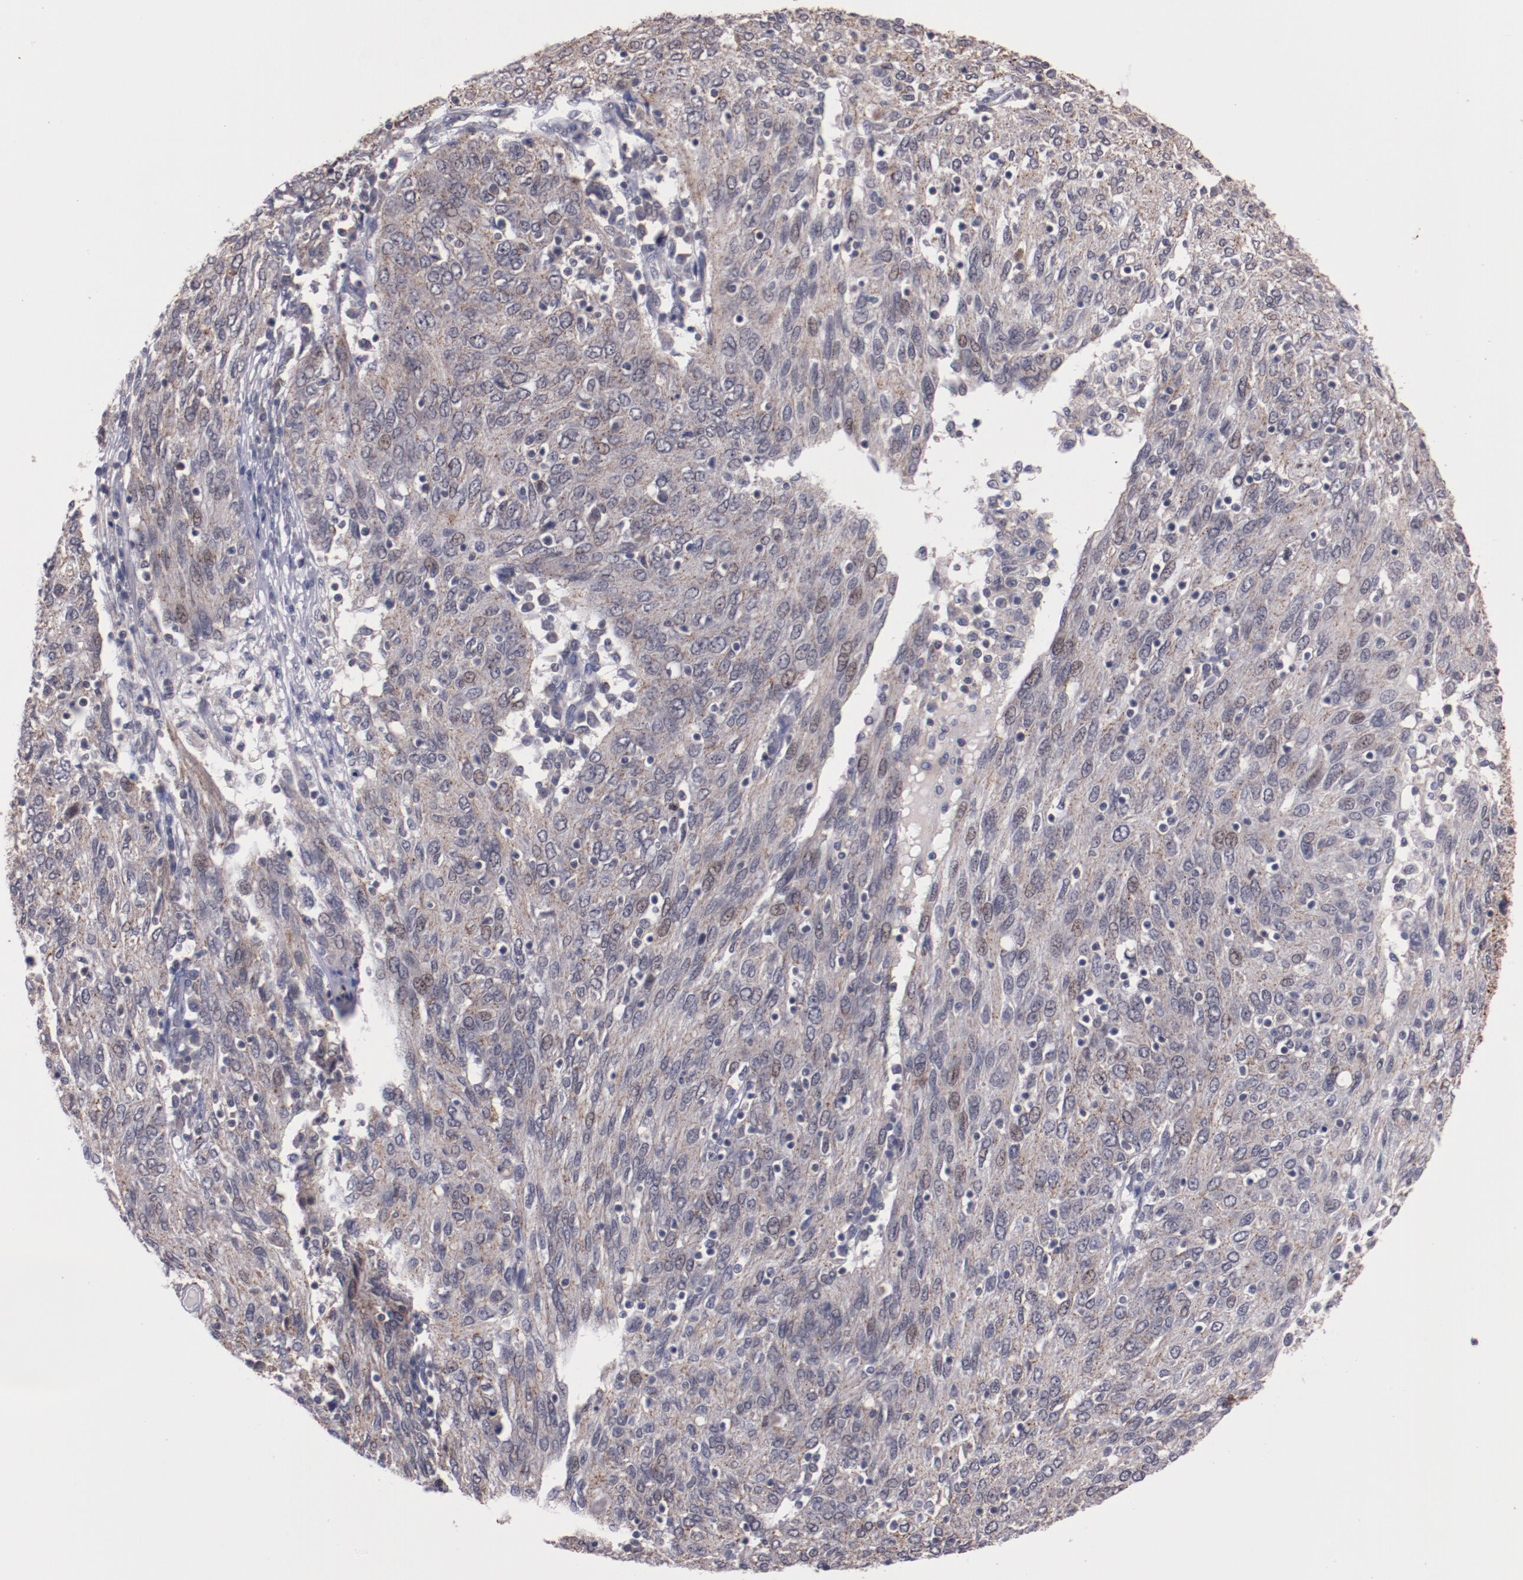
{"staining": {"intensity": "weak", "quantity": ">75%", "location": "cytoplasmic/membranous"}, "tissue": "ovarian cancer", "cell_type": "Tumor cells", "image_type": "cancer", "snomed": [{"axis": "morphology", "description": "Carcinoma, endometroid"}, {"axis": "topography", "description": "Ovary"}], "caption": "About >75% of tumor cells in ovarian cancer display weak cytoplasmic/membranous protein expression as visualized by brown immunohistochemical staining.", "gene": "SYP", "patient": {"sex": "female", "age": 50}}